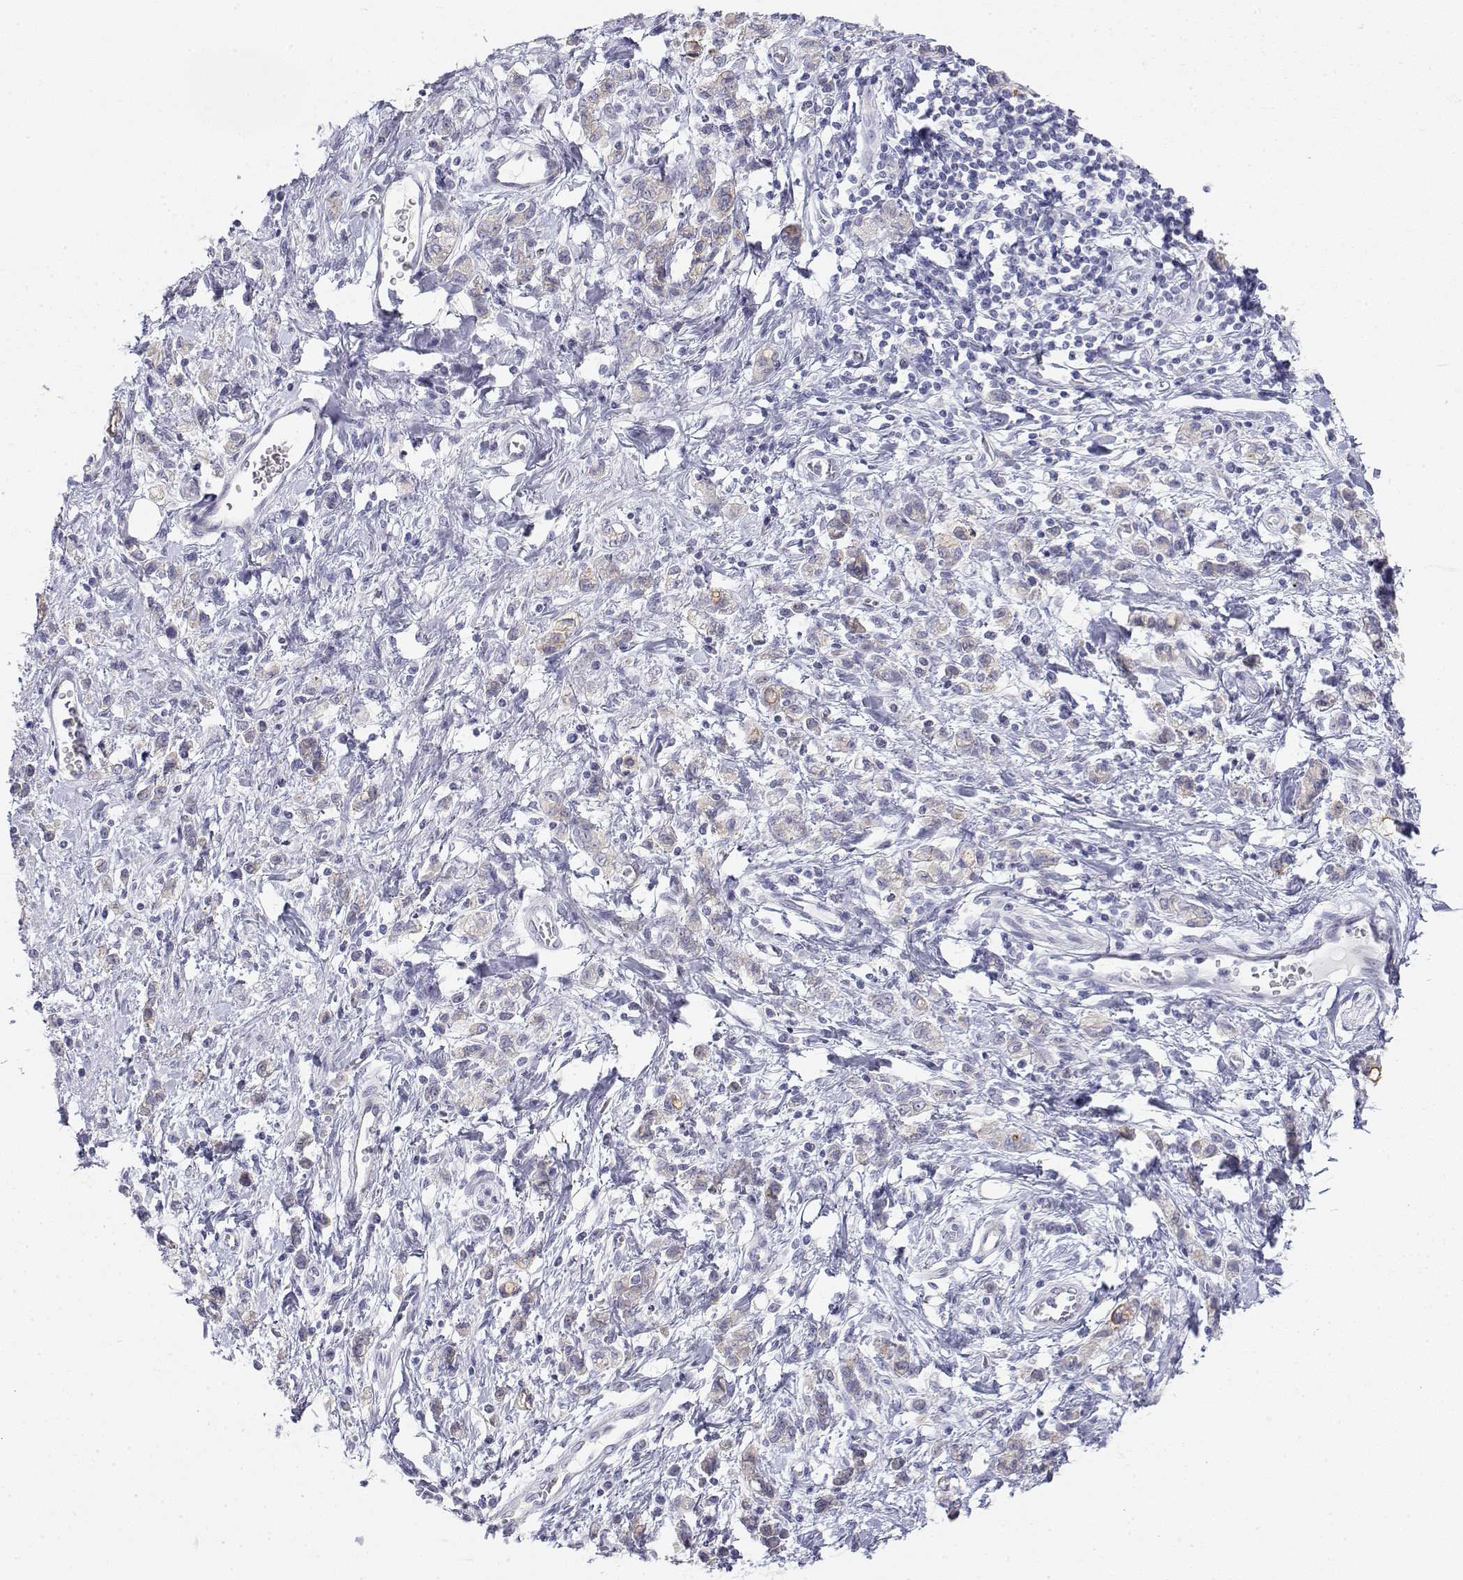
{"staining": {"intensity": "negative", "quantity": "none", "location": "none"}, "tissue": "stomach cancer", "cell_type": "Tumor cells", "image_type": "cancer", "snomed": [{"axis": "morphology", "description": "Adenocarcinoma, NOS"}, {"axis": "topography", "description": "Stomach"}], "caption": "Tumor cells show no significant protein expression in stomach adenocarcinoma.", "gene": "MISP", "patient": {"sex": "male", "age": 77}}